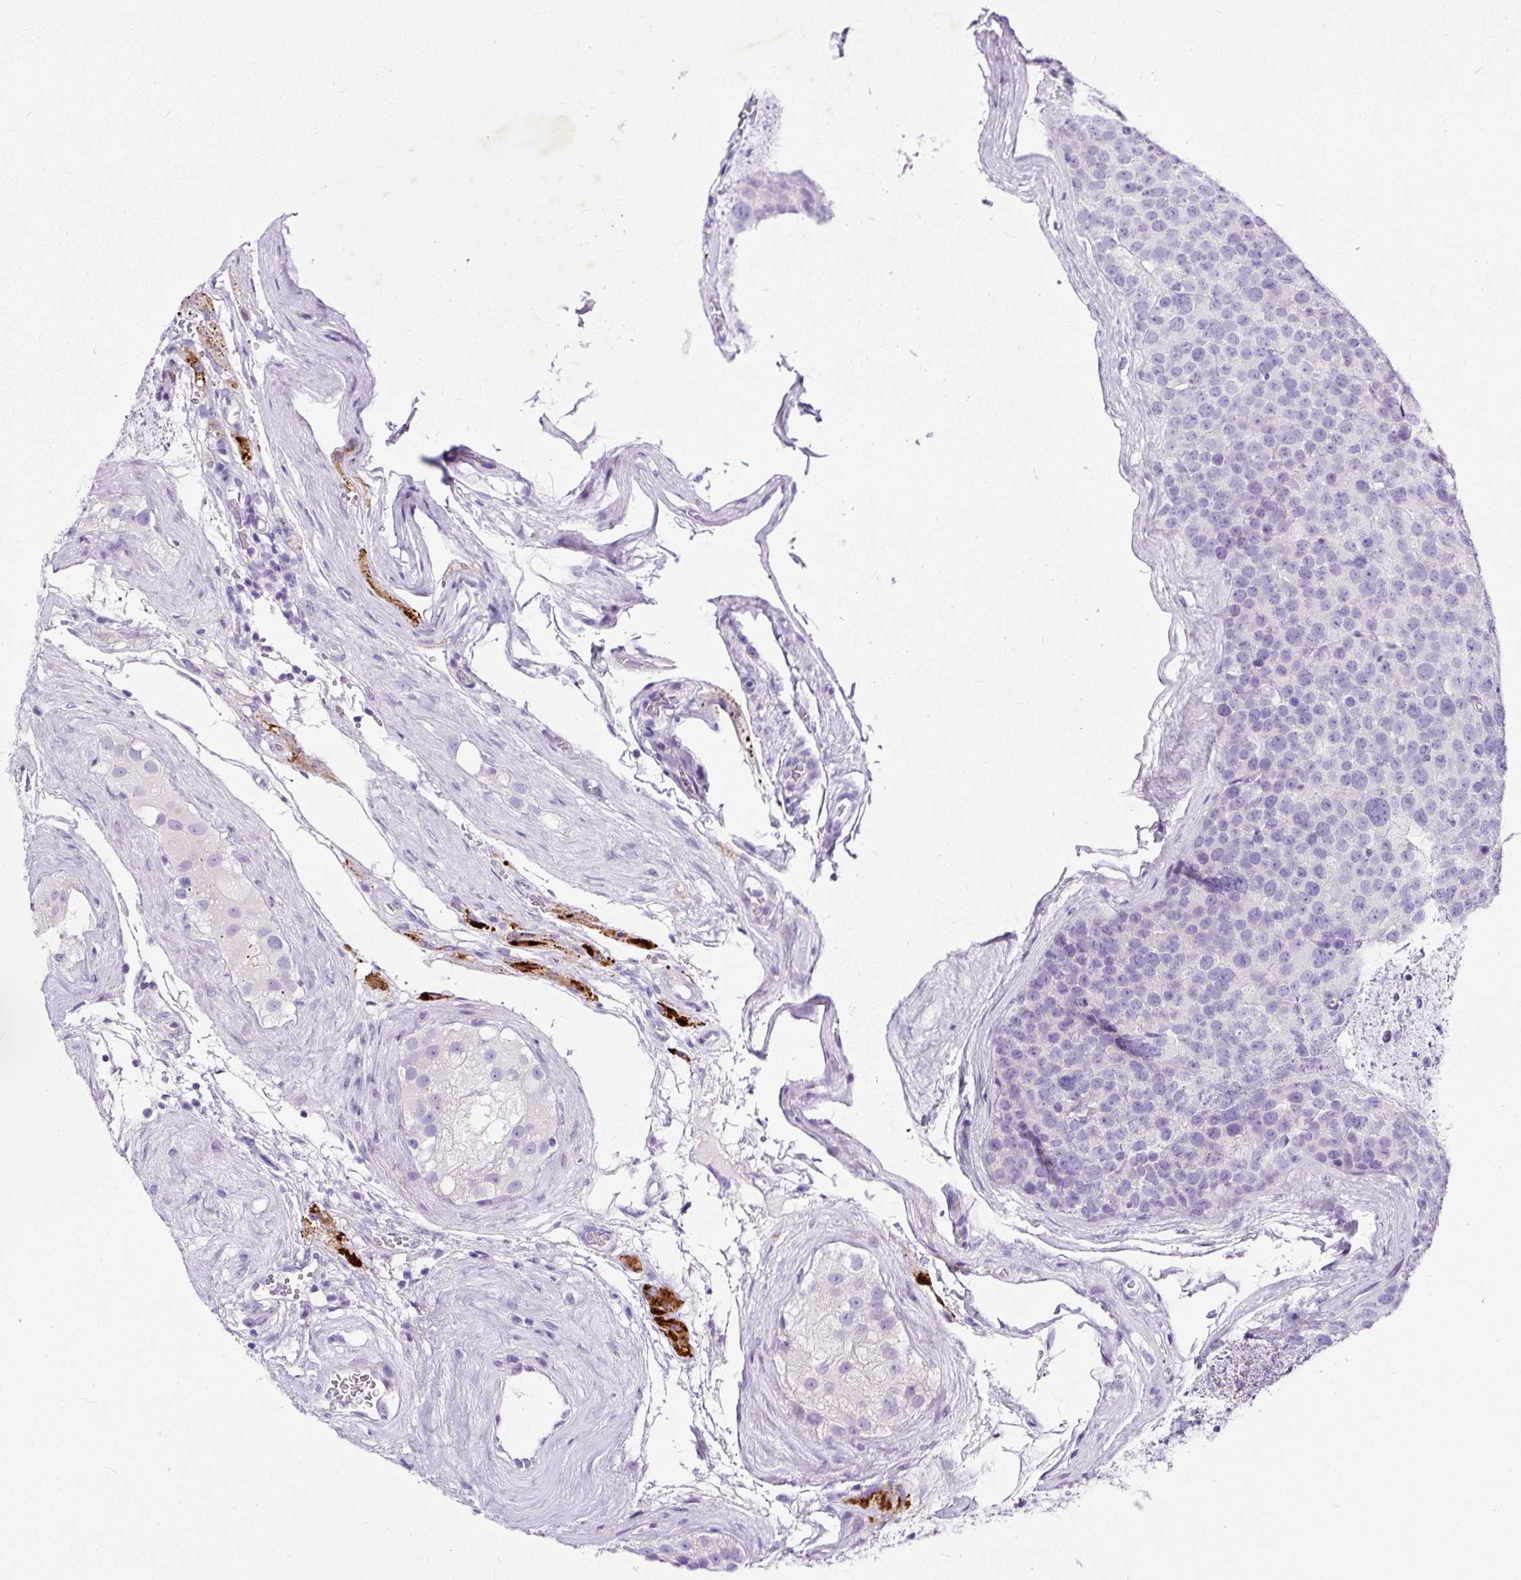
{"staining": {"intensity": "negative", "quantity": "none", "location": "none"}, "tissue": "testis cancer", "cell_type": "Tumor cells", "image_type": "cancer", "snomed": [{"axis": "morphology", "description": "Seminoma, NOS"}, {"axis": "topography", "description": "Testis"}], "caption": "A photomicrograph of testis cancer stained for a protein displays no brown staining in tumor cells.", "gene": "STOX2", "patient": {"sex": "male", "age": 71}}